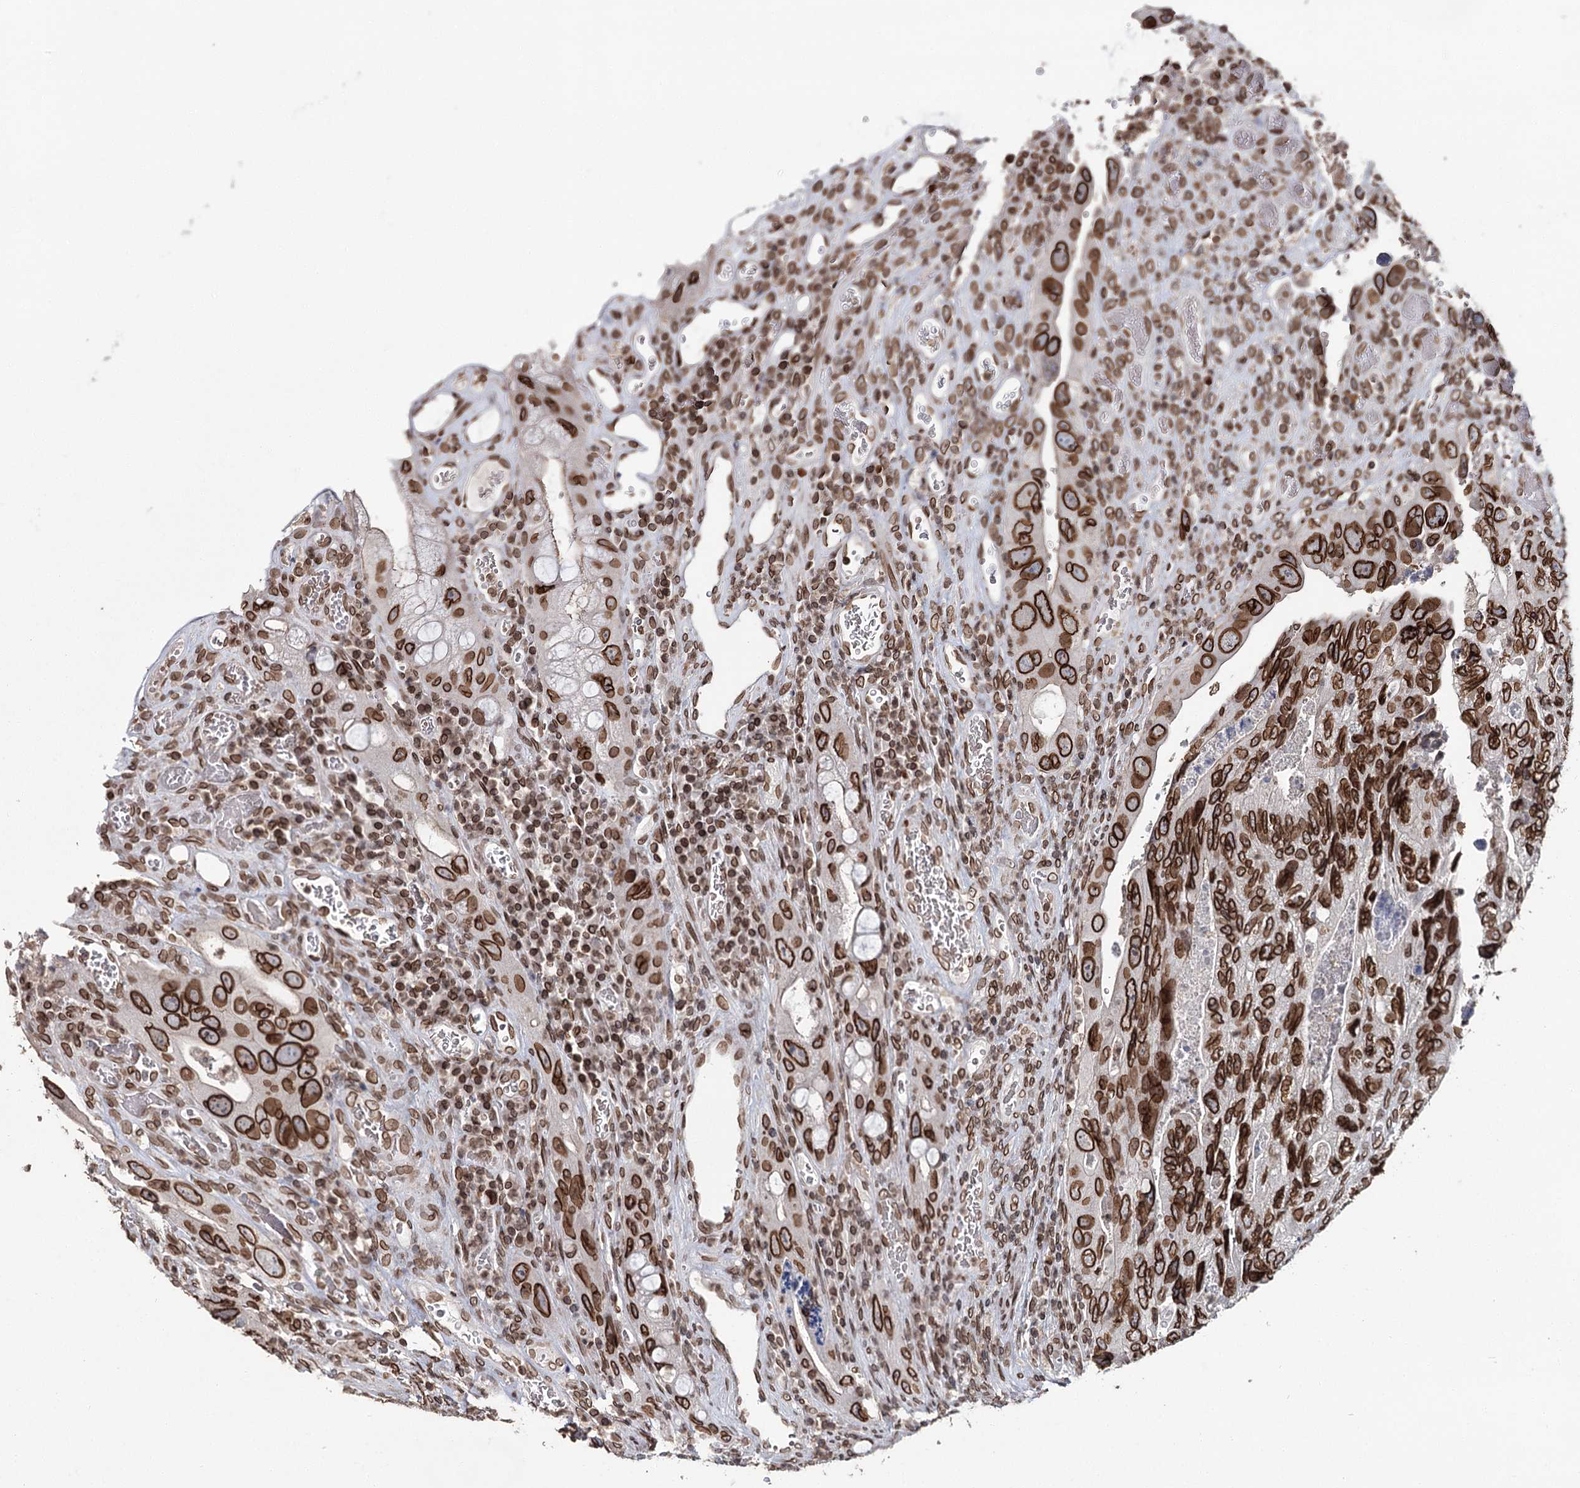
{"staining": {"intensity": "strong", "quantity": ">75%", "location": "cytoplasmic/membranous,nuclear"}, "tissue": "colorectal cancer", "cell_type": "Tumor cells", "image_type": "cancer", "snomed": [{"axis": "morphology", "description": "Adenocarcinoma, NOS"}, {"axis": "topography", "description": "Rectum"}], "caption": "Tumor cells reveal strong cytoplasmic/membranous and nuclear staining in approximately >75% of cells in colorectal cancer.", "gene": "KIAA0930", "patient": {"sex": "male", "age": 63}}